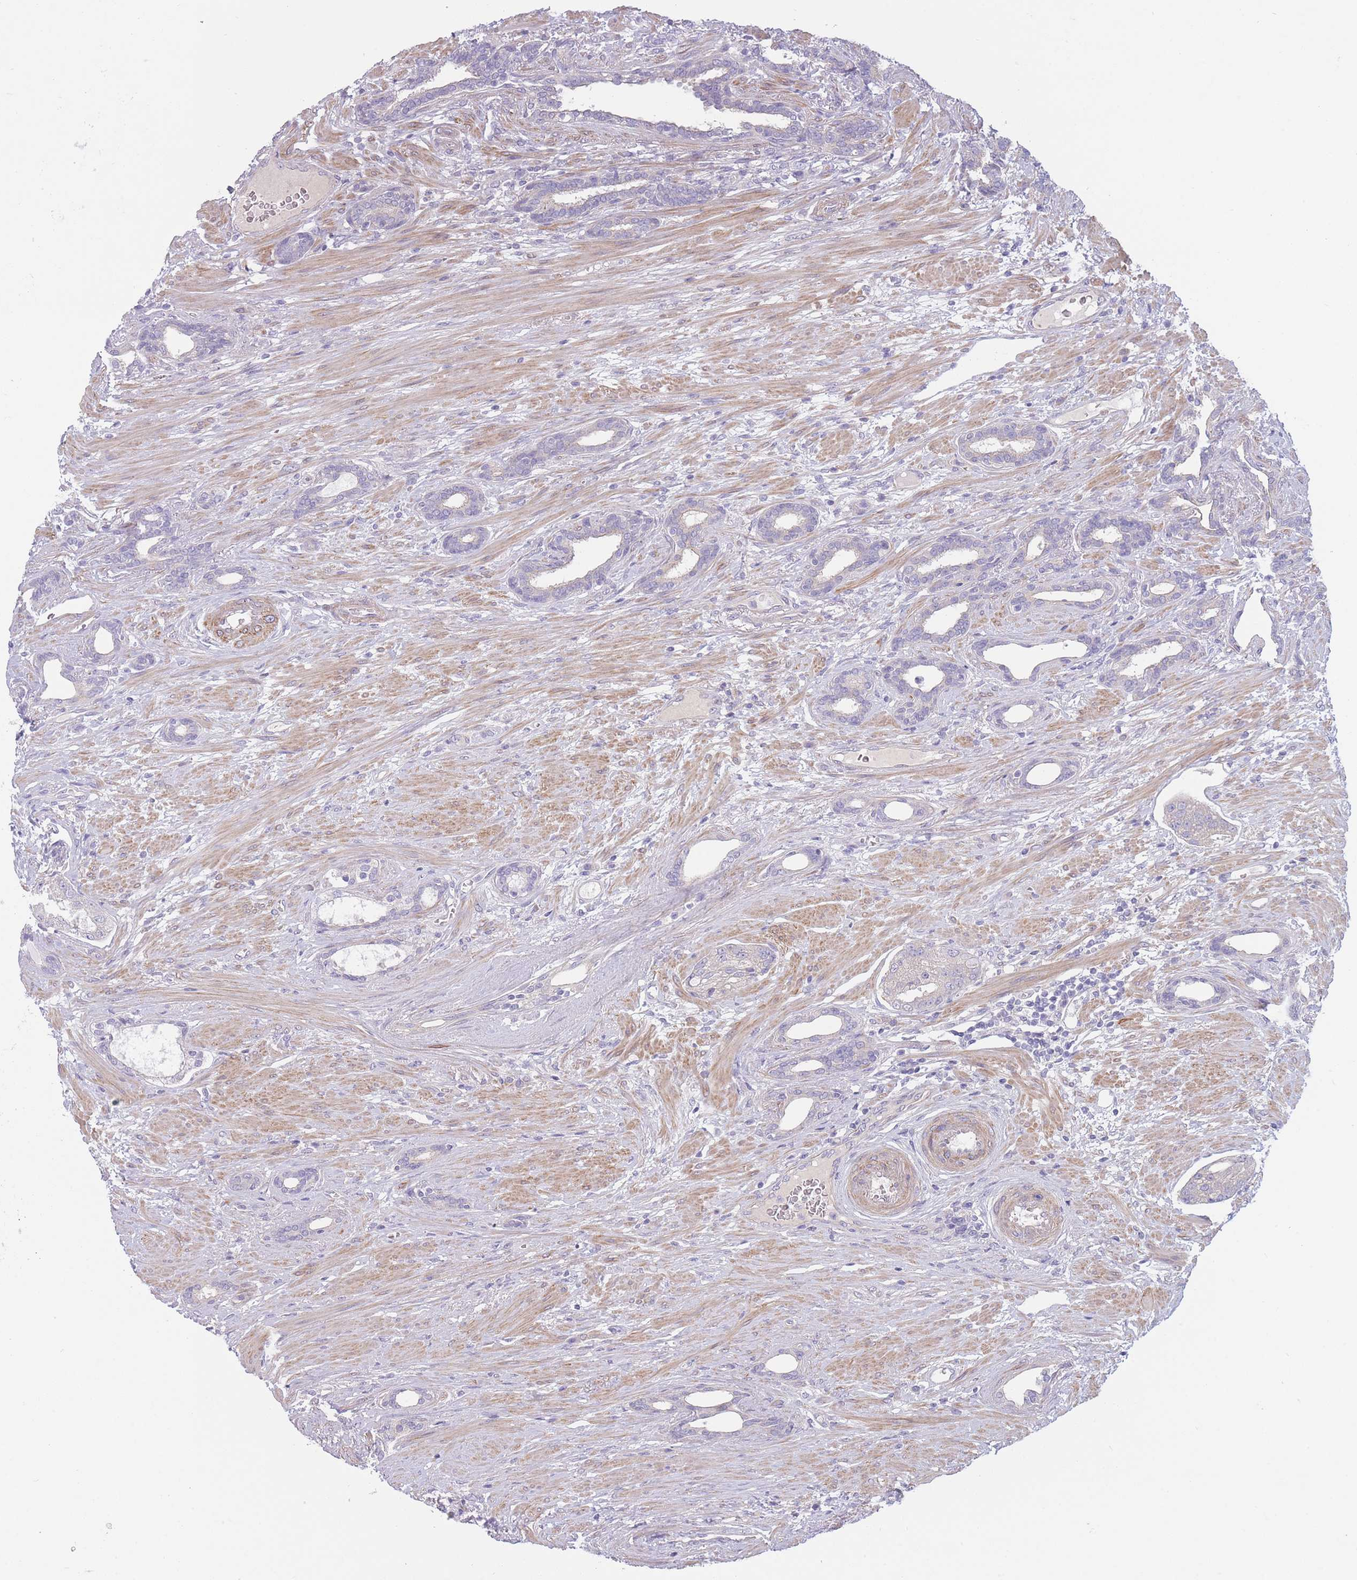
{"staining": {"intensity": "negative", "quantity": "none", "location": "none"}, "tissue": "prostate cancer", "cell_type": "Tumor cells", "image_type": "cancer", "snomed": [{"axis": "morphology", "description": "Adenocarcinoma, High grade"}, {"axis": "topography", "description": "Prostate"}], "caption": "Tumor cells are negative for brown protein staining in prostate cancer (high-grade adenocarcinoma). (DAB (3,3'-diaminobenzidine) IHC visualized using brightfield microscopy, high magnification).", "gene": "PNPLA5", "patient": {"sex": "male", "age": 69}}